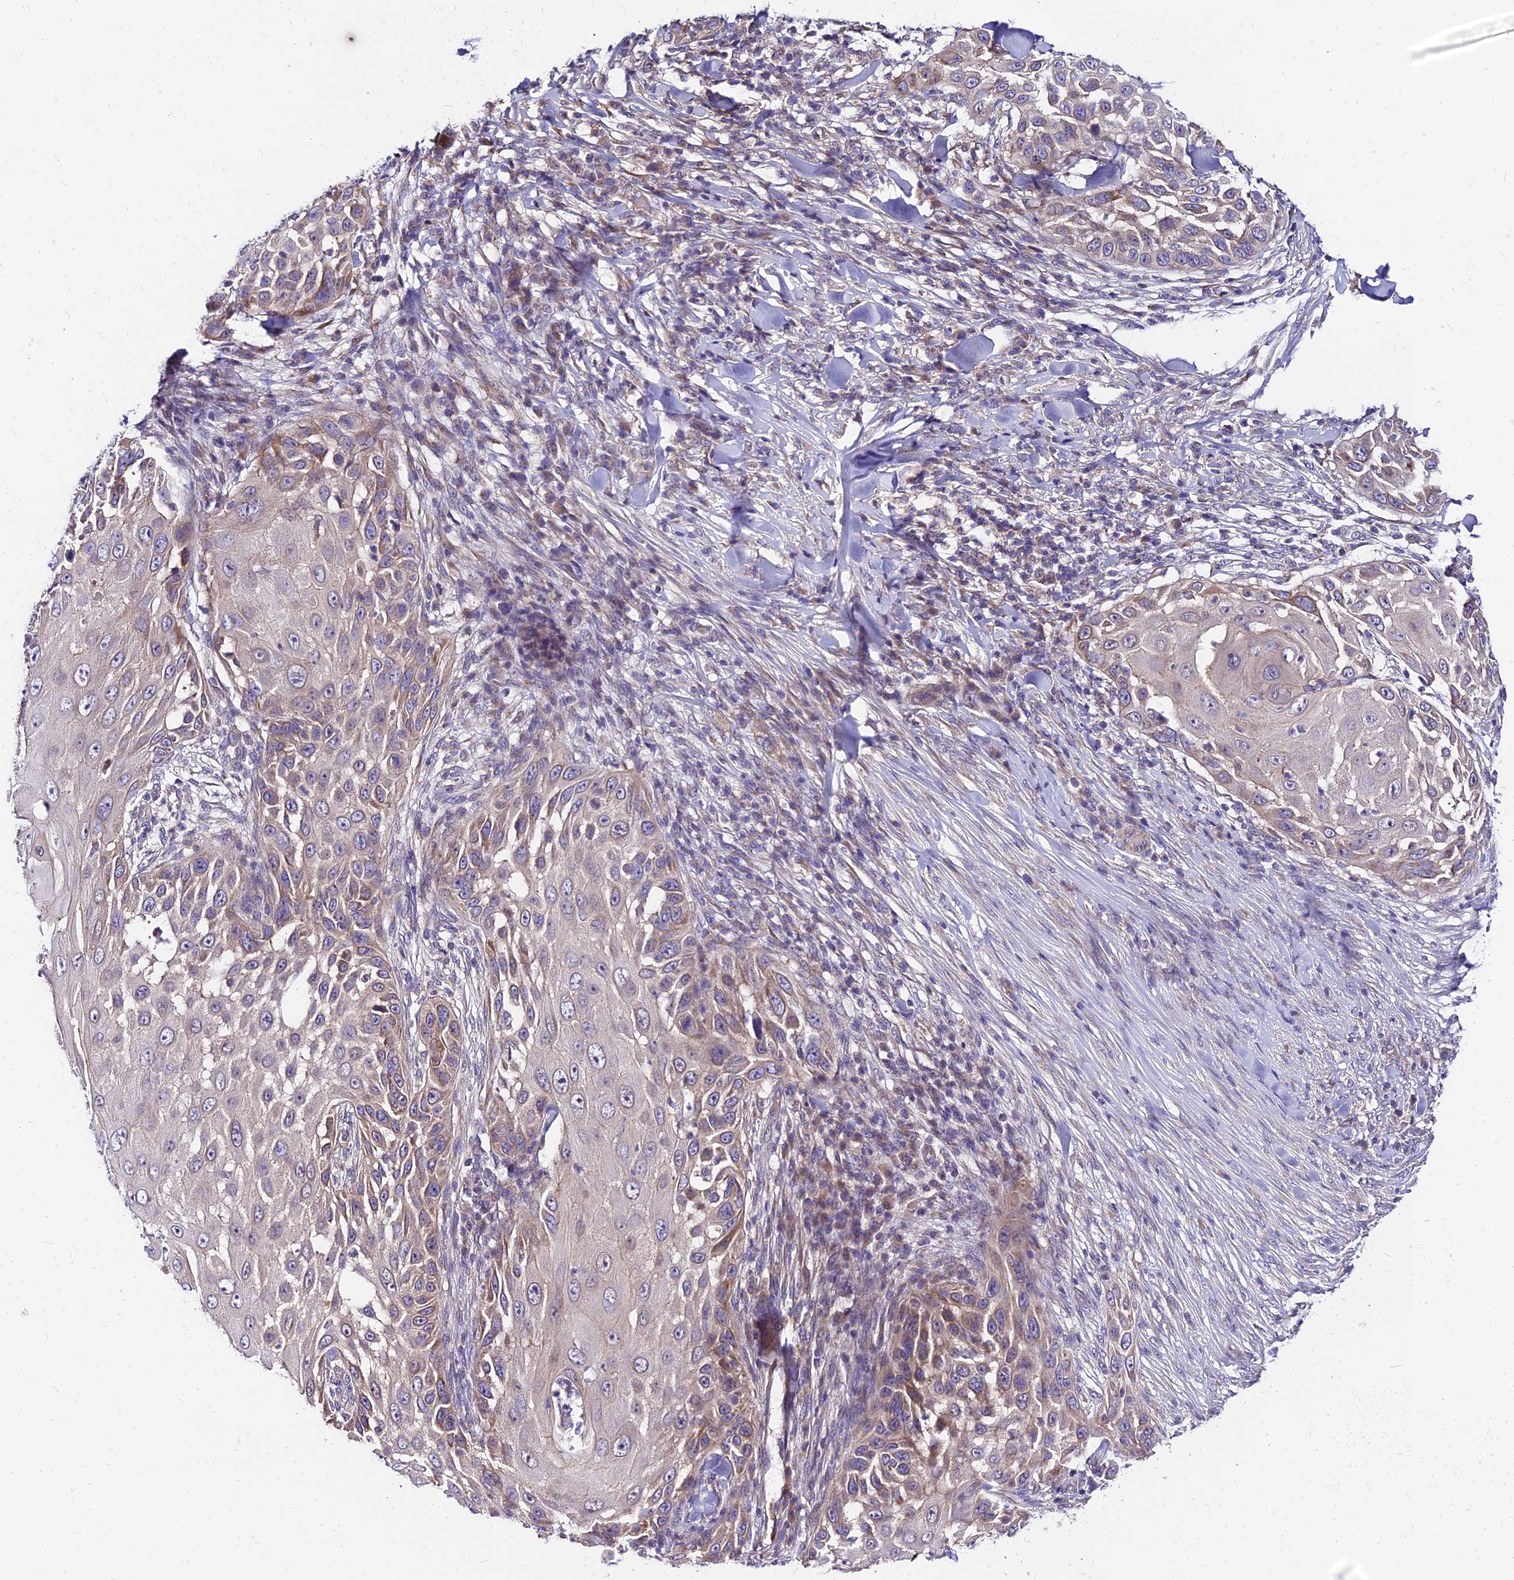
{"staining": {"intensity": "weak", "quantity": "25%-75%", "location": "cytoplasmic/membranous"}, "tissue": "skin cancer", "cell_type": "Tumor cells", "image_type": "cancer", "snomed": [{"axis": "morphology", "description": "Squamous cell carcinoma, NOS"}, {"axis": "topography", "description": "Skin"}], "caption": "Tumor cells exhibit weak cytoplasmic/membranous expression in approximately 25%-75% of cells in skin cancer. Using DAB (brown) and hematoxylin (blue) stains, captured at high magnification using brightfield microscopy.", "gene": "C6orf132", "patient": {"sex": "female", "age": 44}}